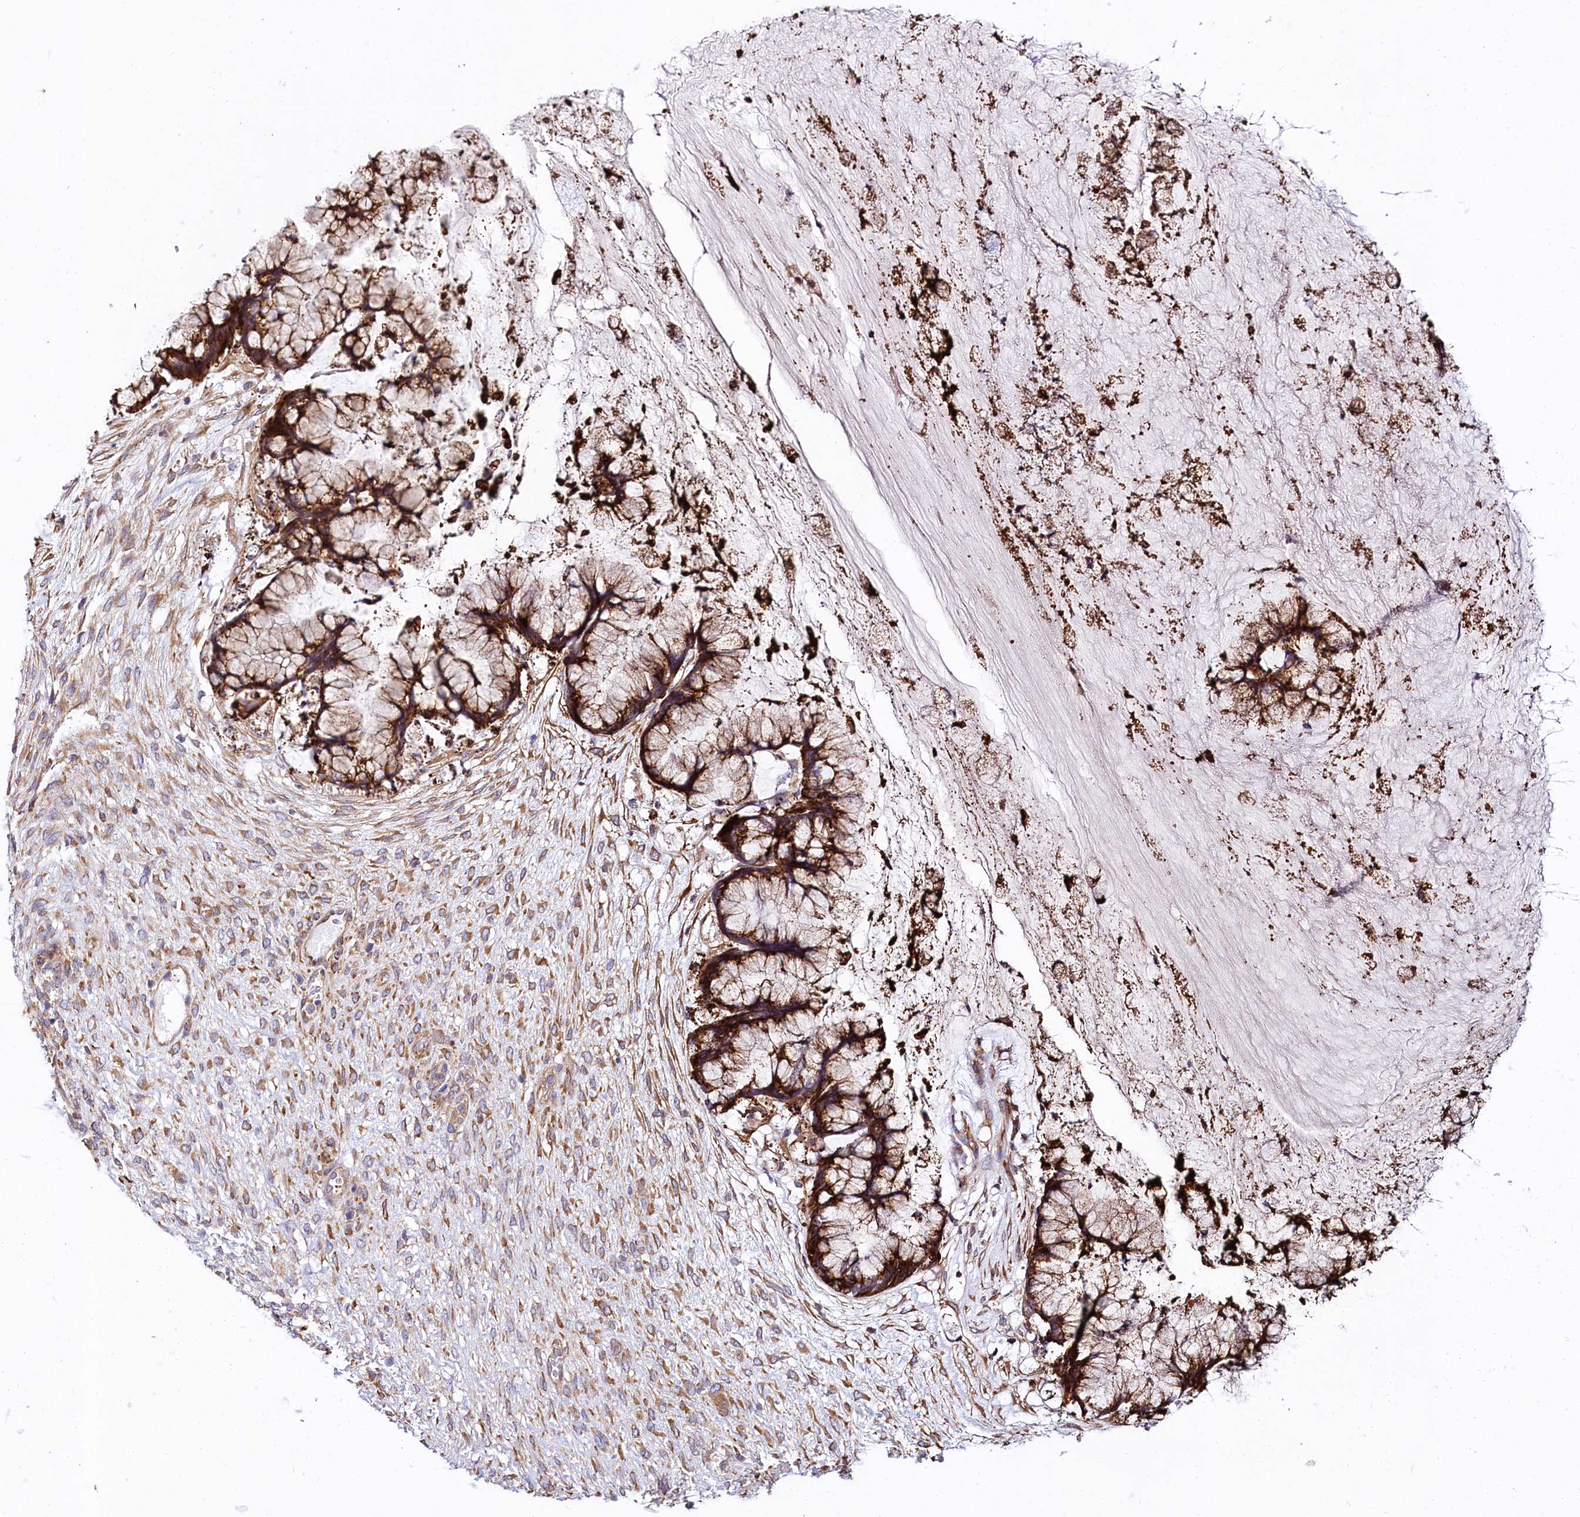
{"staining": {"intensity": "strong", "quantity": ">75%", "location": "cytoplasmic/membranous"}, "tissue": "ovarian cancer", "cell_type": "Tumor cells", "image_type": "cancer", "snomed": [{"axis": "morphology", "description": "Cystadenocarcinoma, mucinous, NOS"}, {"axis": "topography", "description": "Ovary"}], "caption": "IHC of ovarian cancer displays high levels of strong cytoplasmic/membranous positivity in about >75% of tumor cells.", "gene": "FCHSD2", "patient": {"sex": "female", "age": 42}}